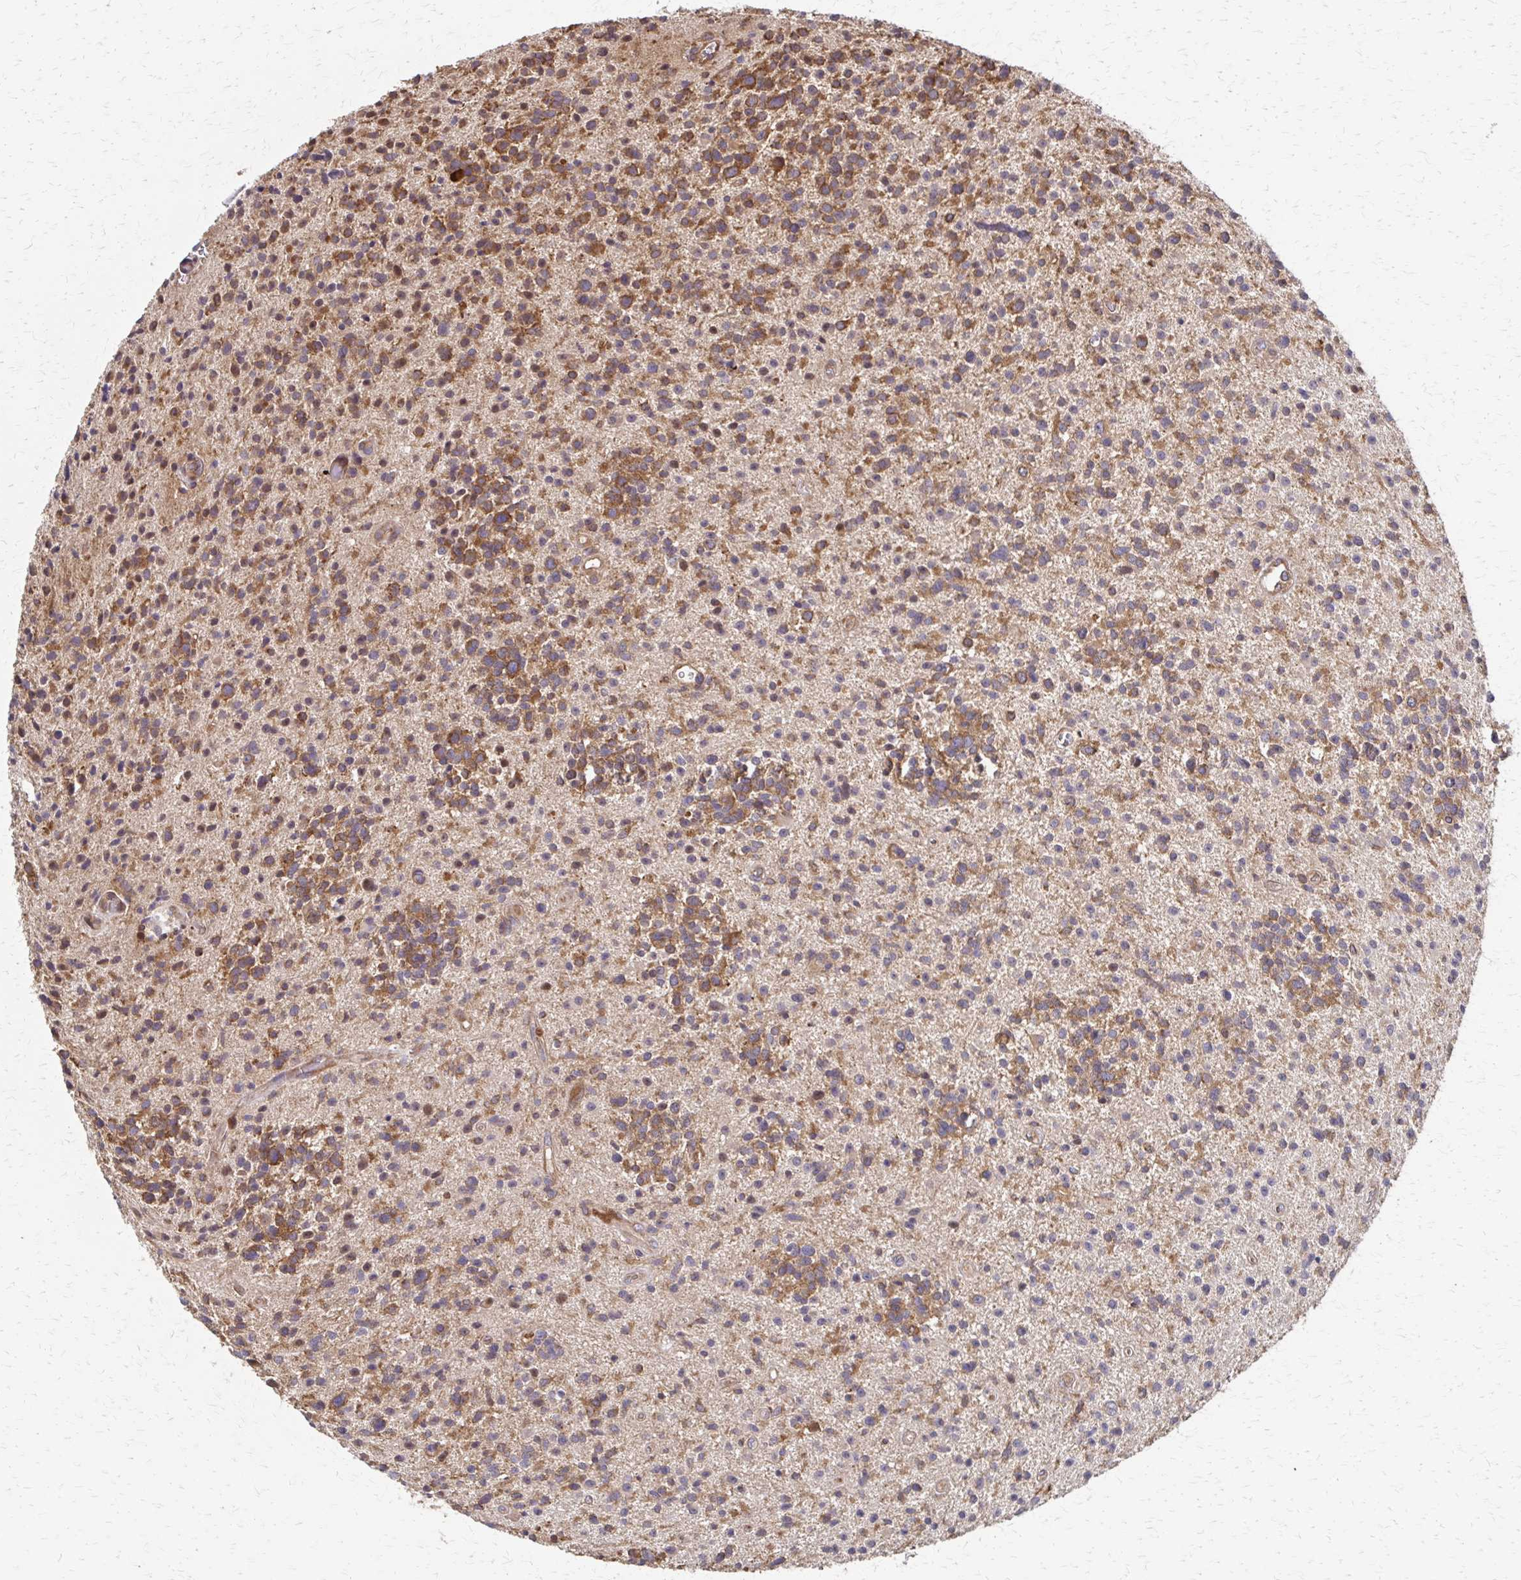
{"staining": {"intensity": "moderate", "quantity": ">75%", "location": "cytoplasmic/membranous"}, "tissue": "glioma", "cell_type": "Tumor cells", "image_type": "cancer", "snomed": [{"axis": "morphology", "description": "Glioma, malignant, High grade"}, {"axis": "topography", "description": "Brain"}], "caption": "Human malignant high-grade glioma stained for a protein (brown) reveals moderate cytoplasmic/membranous positive positivity in approximately >75% of tumor cells.", "gene": "EEF2", "patient": {"sex": "male", "age": 29}}